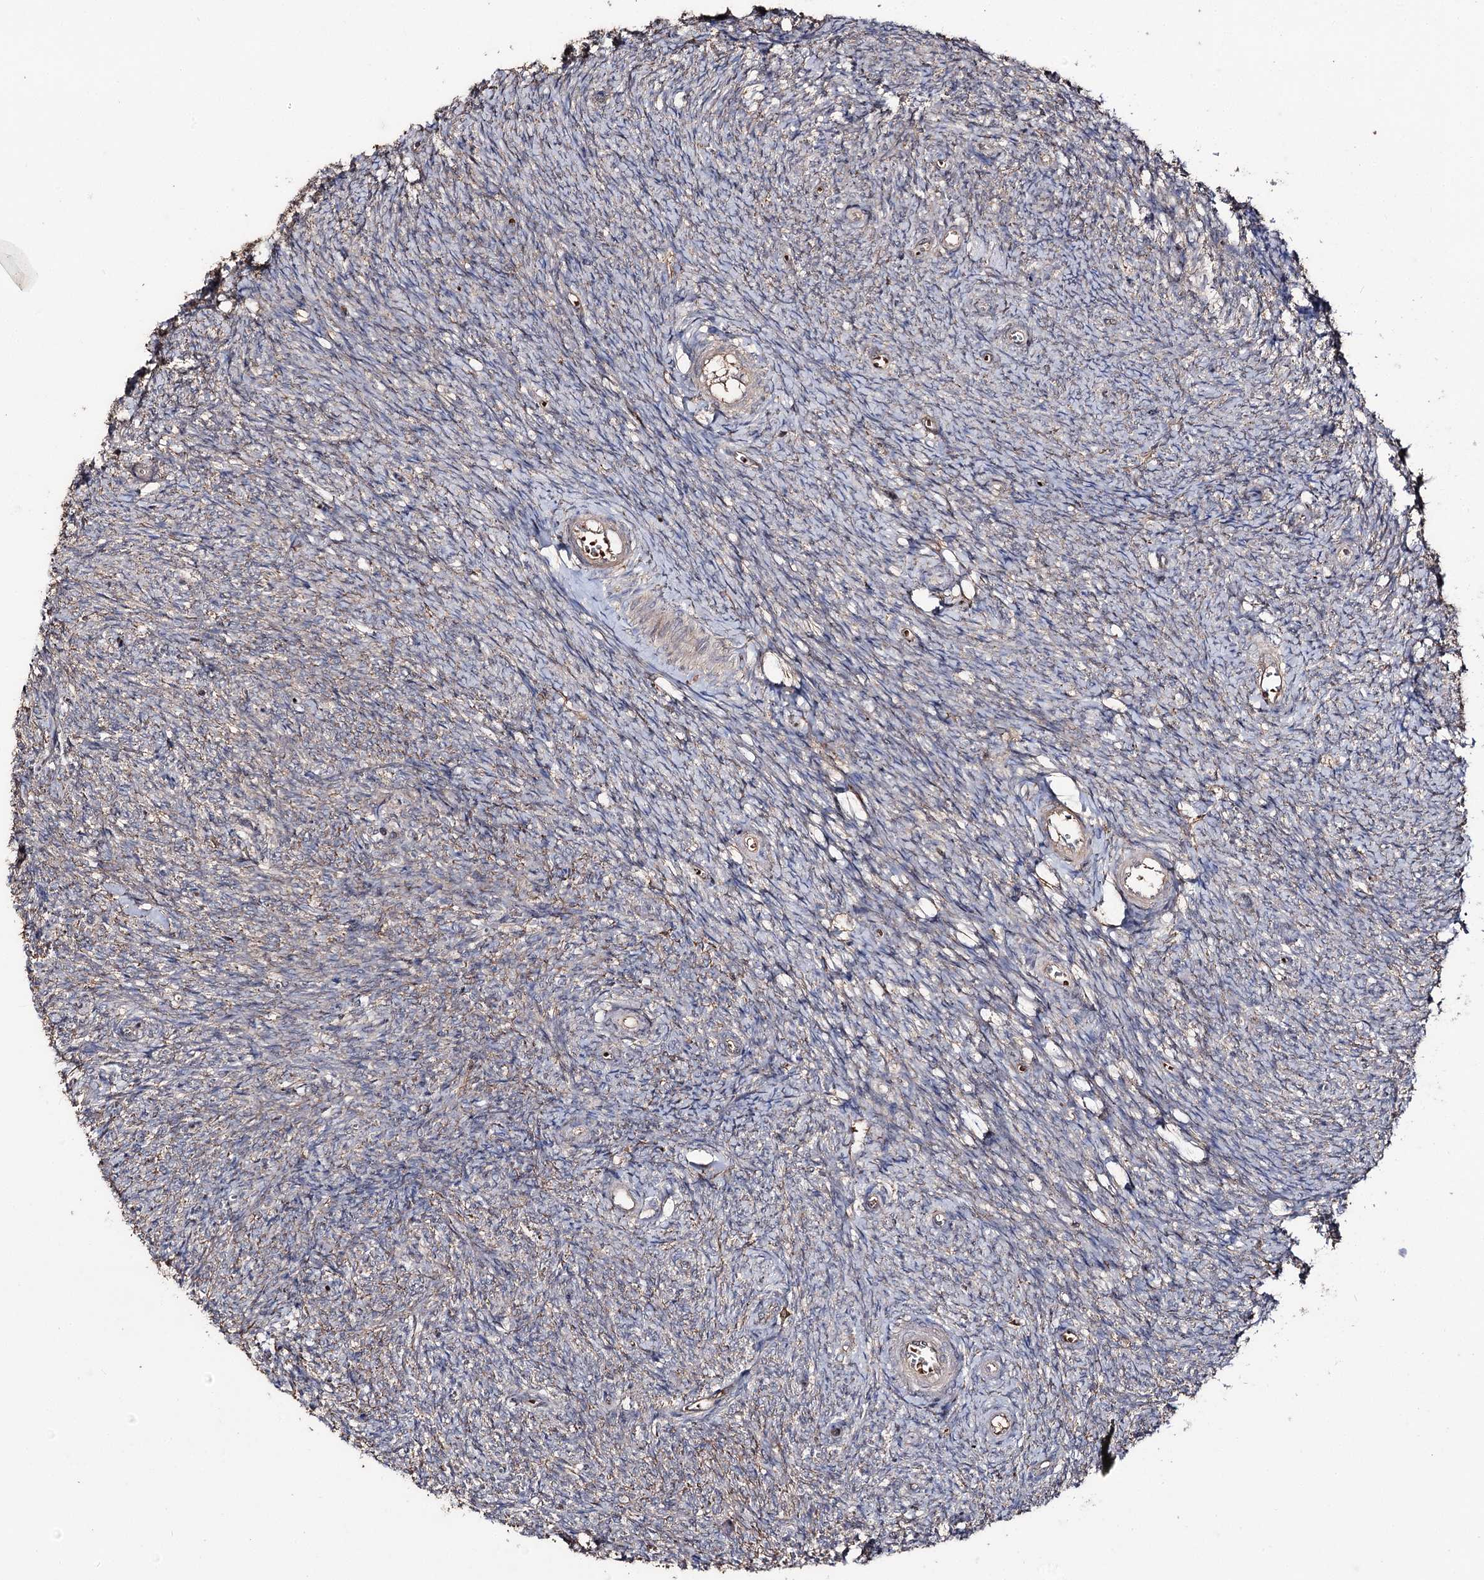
{"staining": {"intensity": "negative", "quantity": "none", "location": "none"}, "tissue": "ovary", "cell_type": "Ovarian stroma cells", "image_type": "normal", "snomed": [{"axis": "morphology", "description": "Normal tissue, NOS"}, {"axis": "topography", "description": "Ovary"}], "caption": "Immunohistochemical staining of benign ovary displays no significant positivity in ovarian stroma cells.", "gene": "FAM53B", "patient": {"sex": "female", "age": 44}}